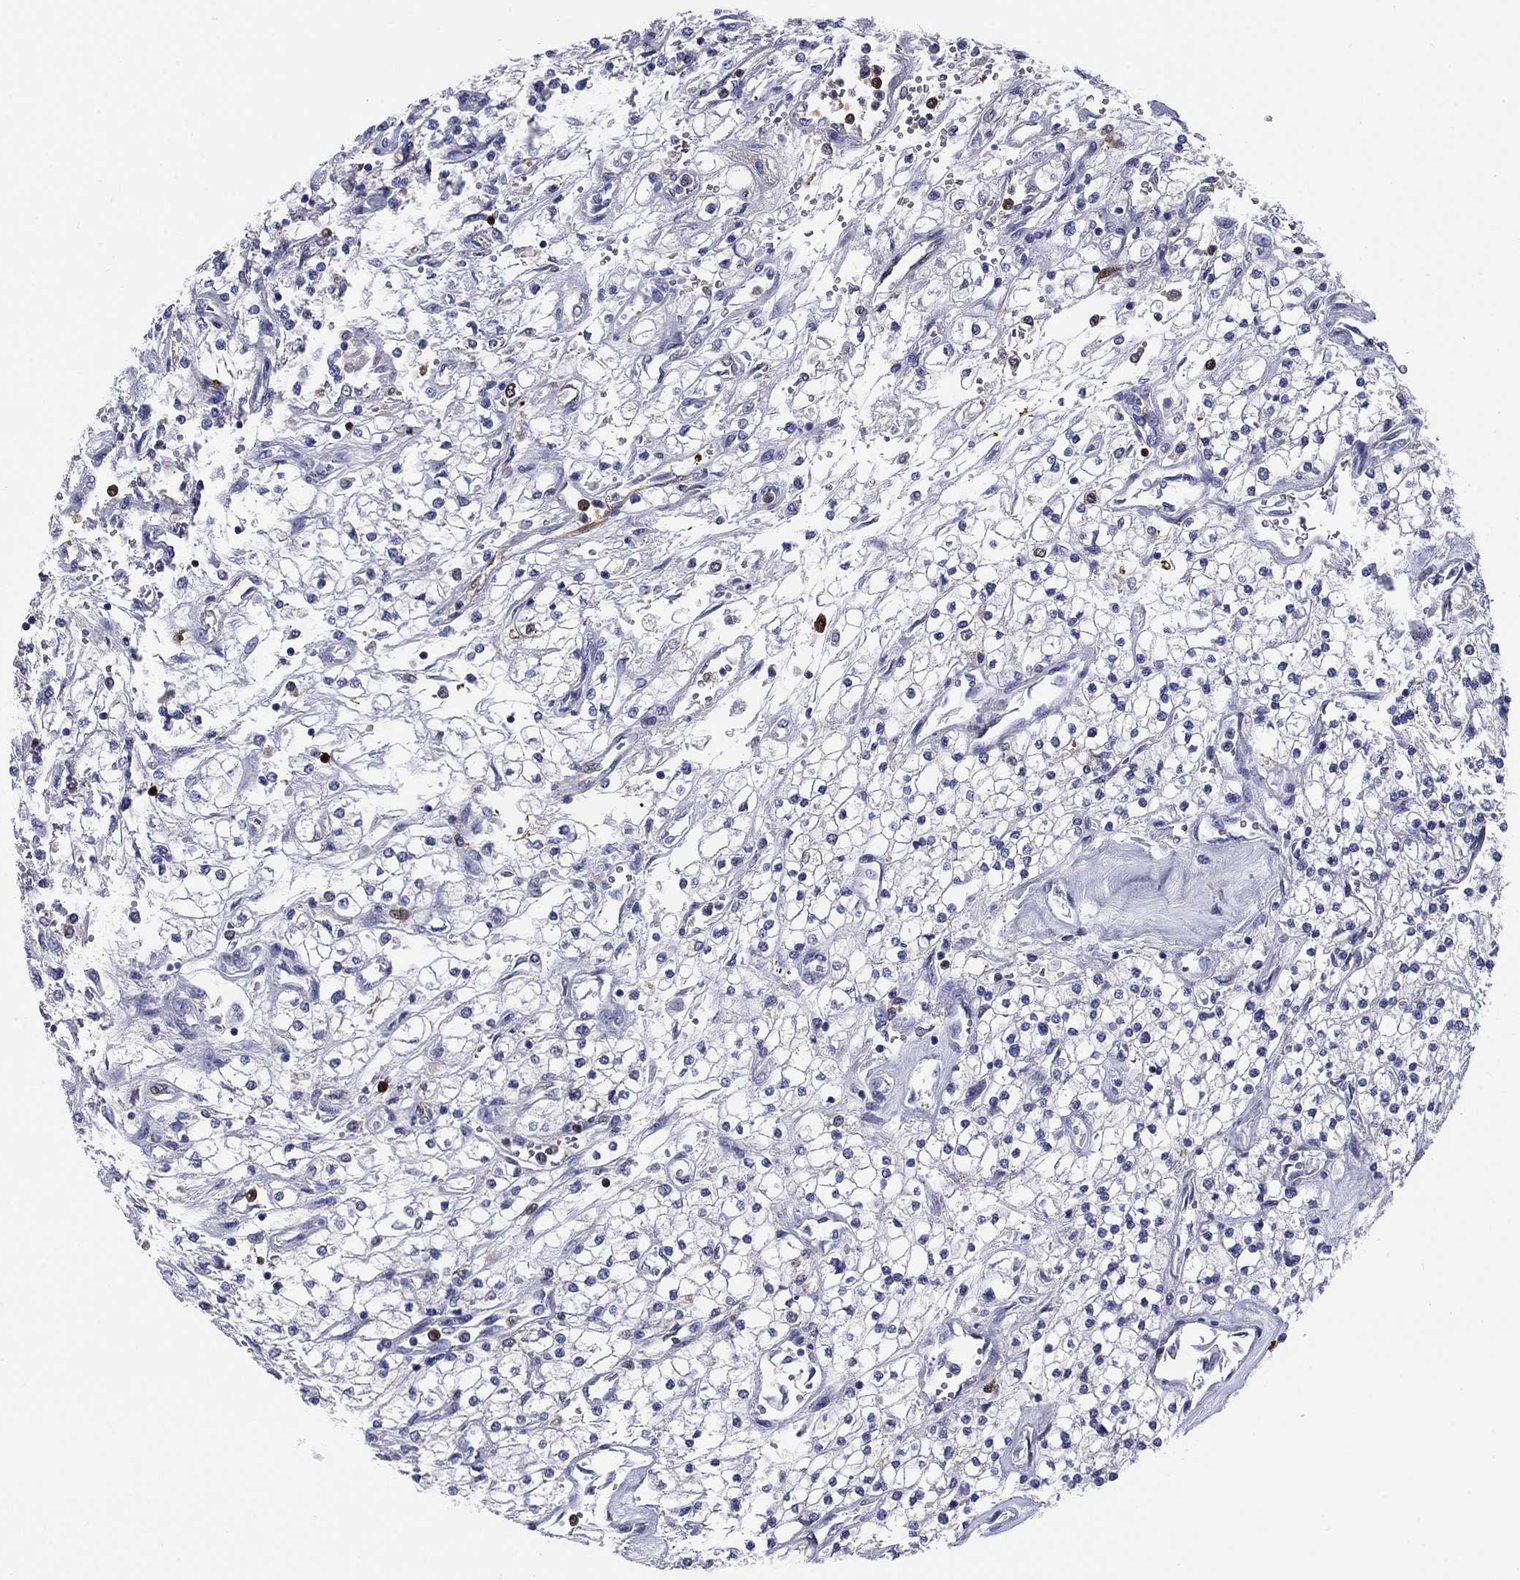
{"staining": {"intensity": "negative", "quantity": "none", "location": "none"}, "tissue": "renal cancer", "cell_type": "Tumor cells", "image_type": "cancer", "snomed": [{"axis": "morphology", "description": "Adenocarcinoma, NOS"}, {"axis": "topography", "description": "Kidney"}], "caption": "Adenocarcinoma (renal) stained for a protein using IHC shows no positivity tumor cells.", "gene": "STMN1", "patient": {"sex": "male", "age": 80}}